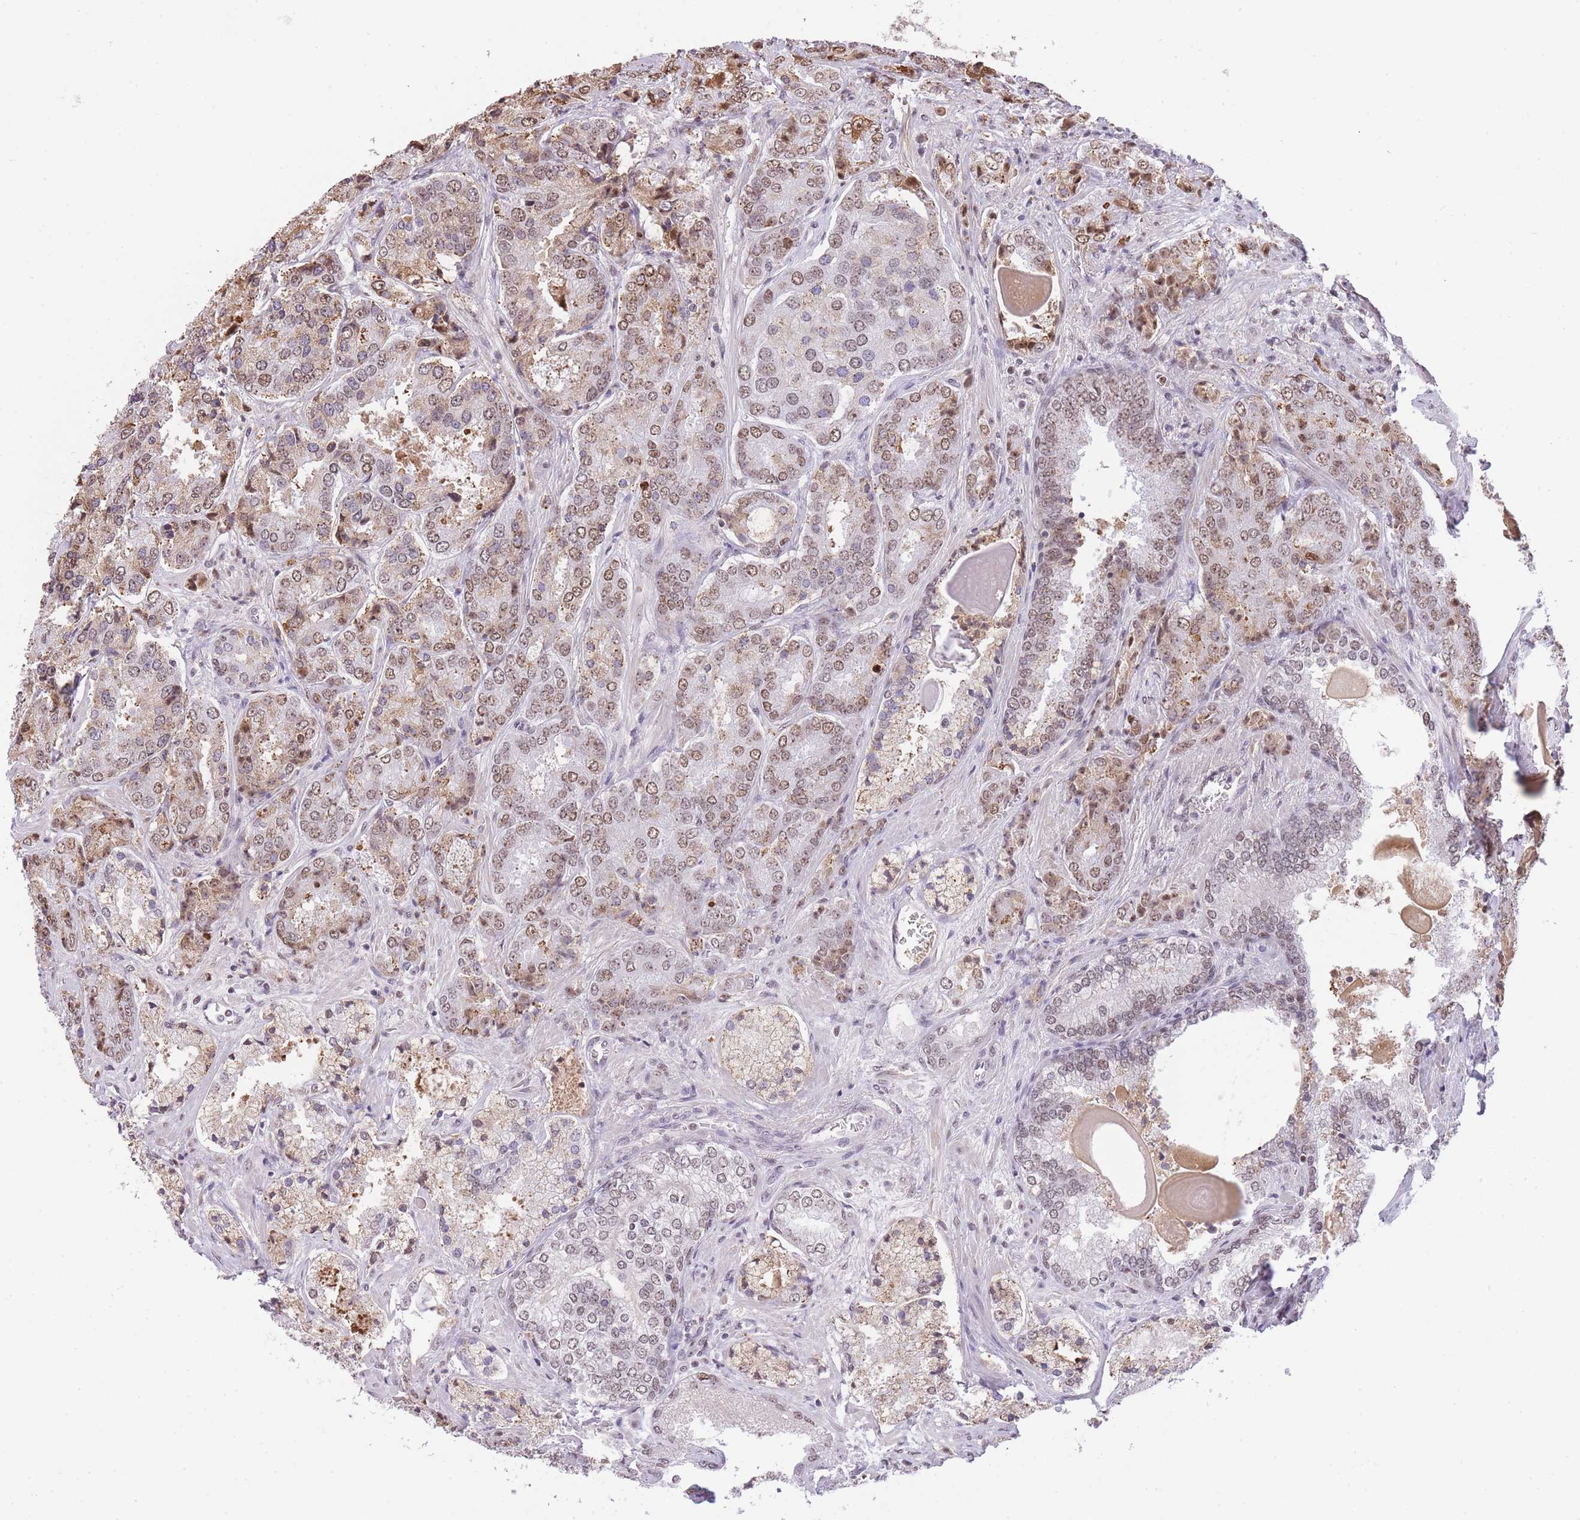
{"staining": {"intensity": "moderate", "quantity": ">75%", "location": "nuclear"}, "tissue": "prostate cancer", "cell_type": "Tumor cells", "image_type": "cancer", "snomed": [{"axis": "morphology", "description": "Adenocarcinoma, High grade"}, {"axis": "topography", "description": "Prostate"}], "caption": "This is an image of immunohistochemistry staining of prostate cancer (high-grade adenocarcinoma), which shows moderate expression in the nuclear of tumor cells.", "gene": "EVC2", "patient": {"sex": "male", "age": 63}}